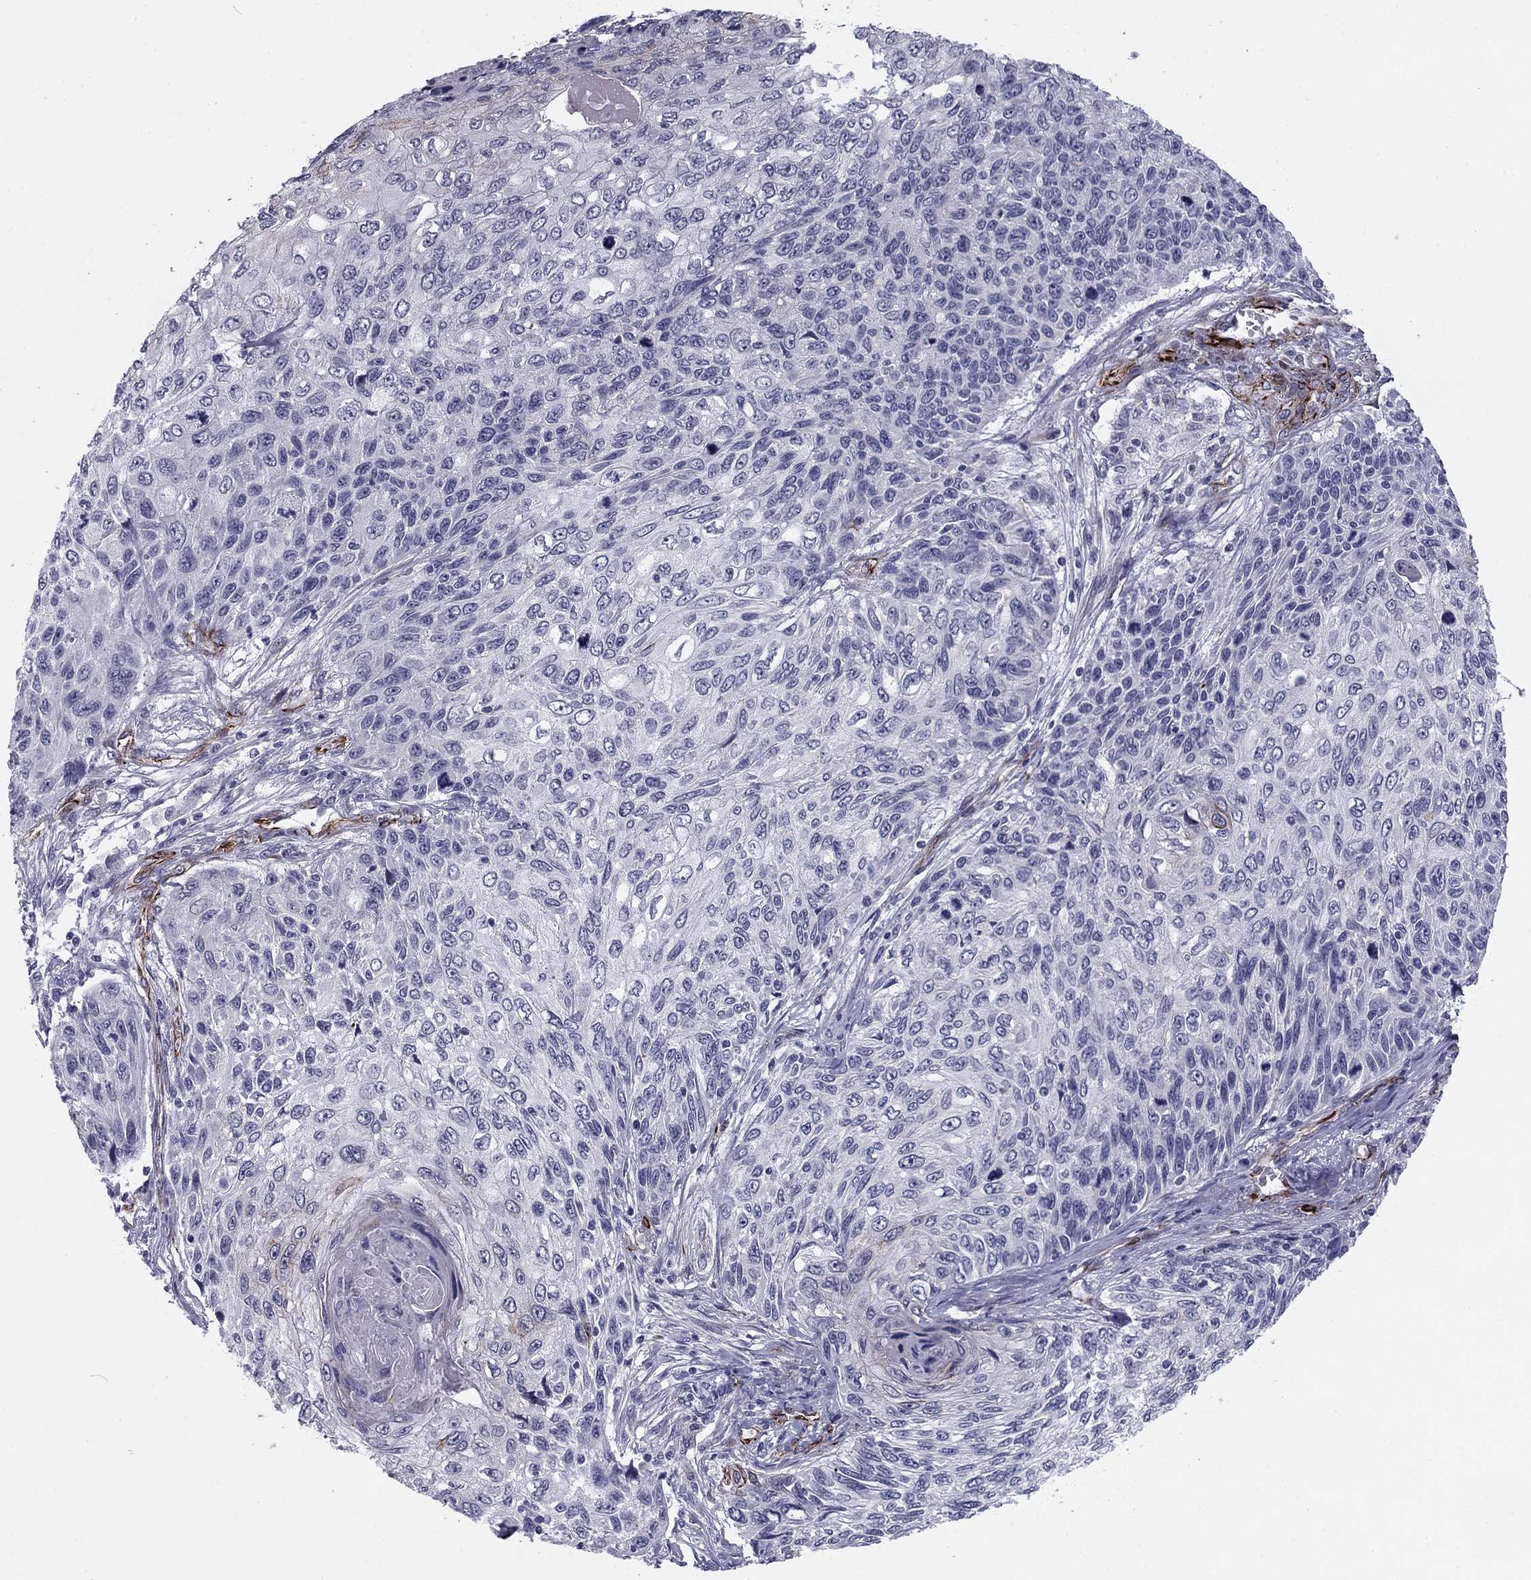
{"staining": {"intensity": "negative", "quantity": "none", "location": "none"}, "tissue": "skin cancer", "cell_type": "Tumor cells", "image_type": "cancer", "snomed": [{"axis": "morphology", "description": "Squamous cell carcinoma, NOS"}, {"axis": "topography", "description": "Skin"}], "caption": "High magnification brightfield microscopy of skin cancer (squamous cell carcinoma) stained with DAB (3,3'-diaminobenzidine) (brown) and counterstained with hematoxylin (blue): tumor cells show no significant expression.", "gene": "ANKS4B", "patient": {"sex": "male", "age": 92}}